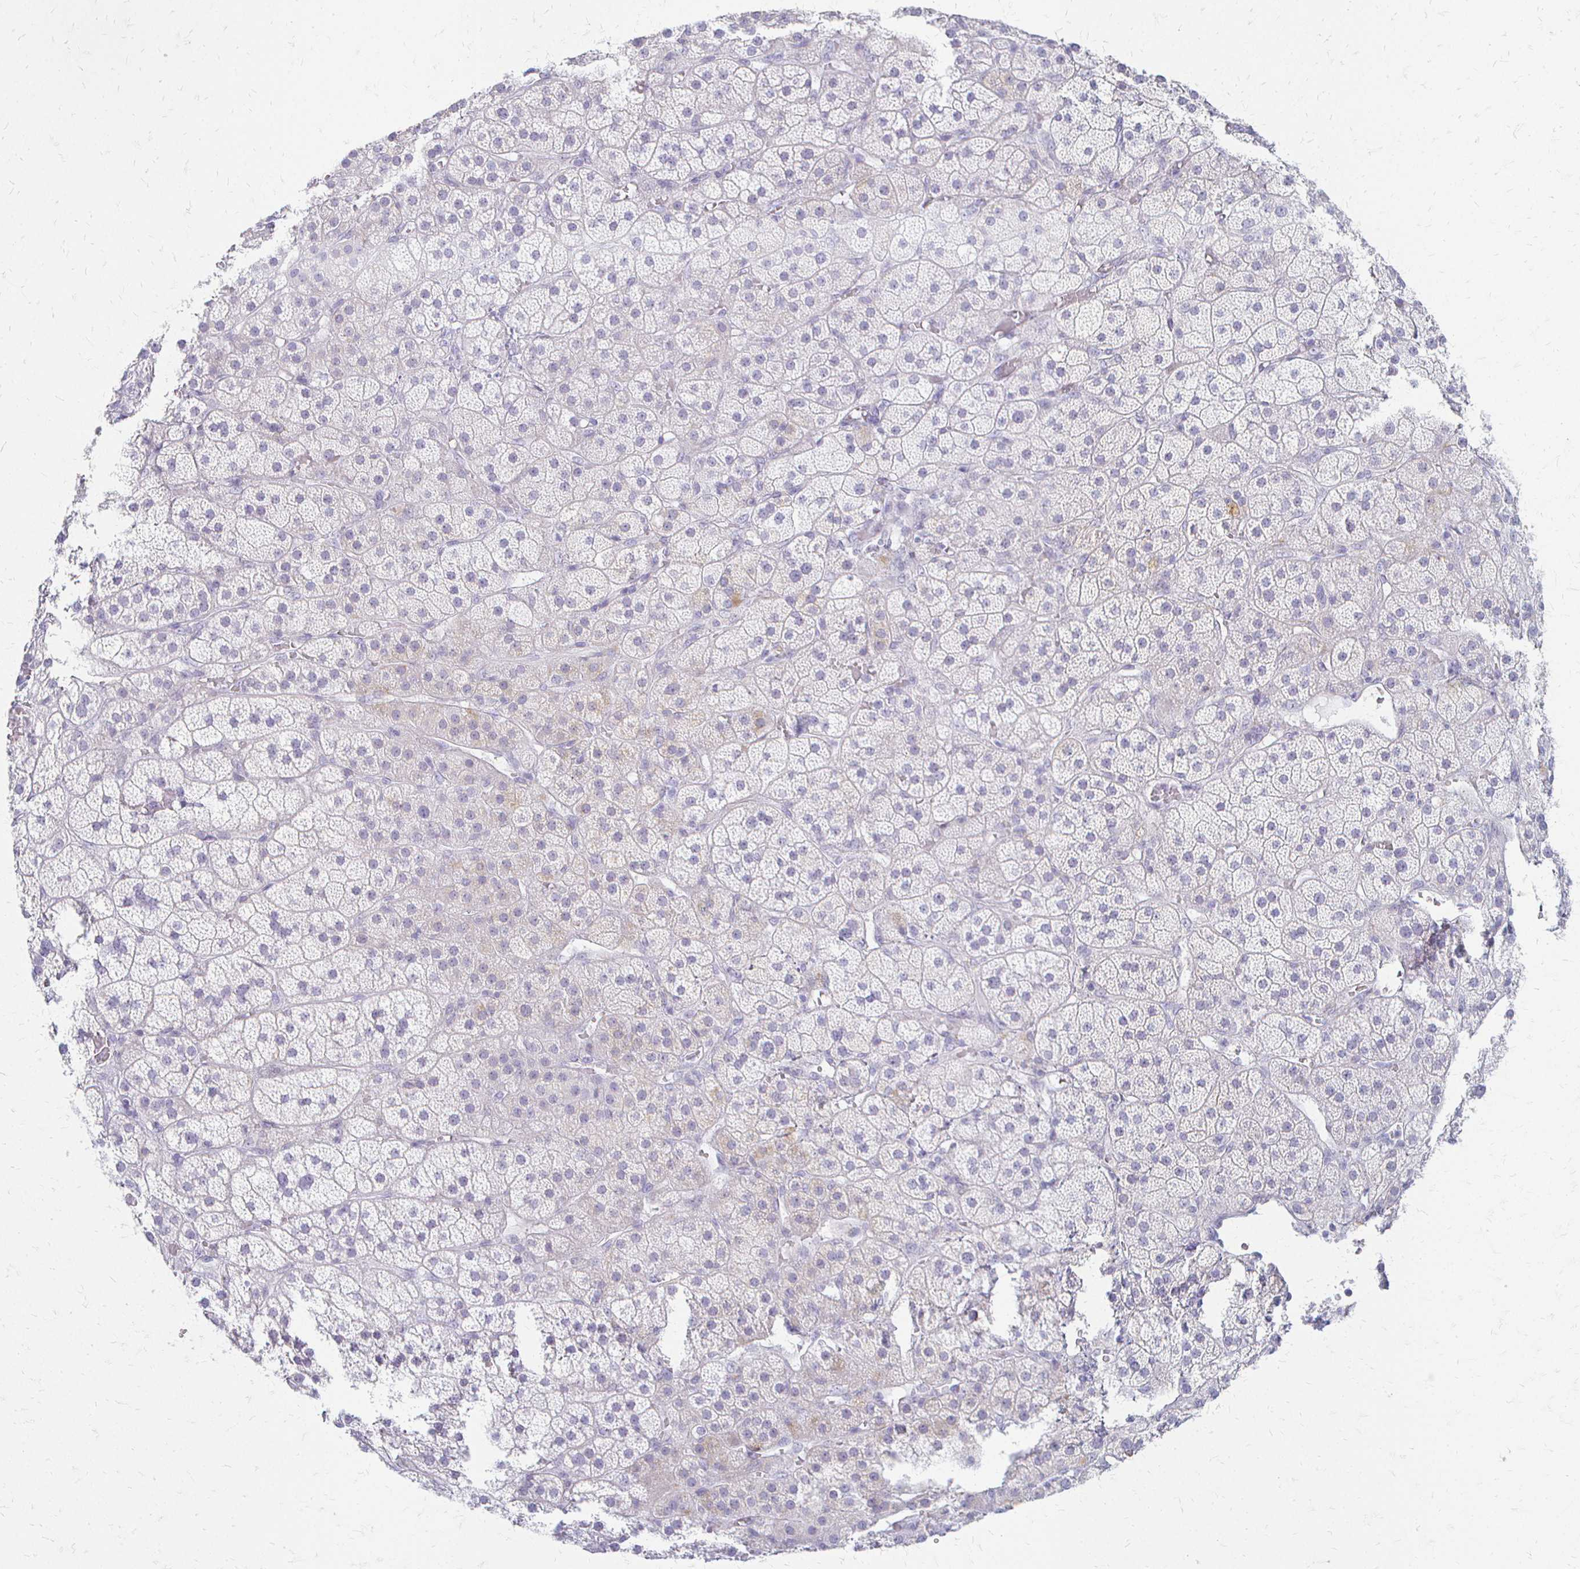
{"staining": {"intensity": "negative", "quantity": "none", "location": "none"}, "tissue": "adrenal gland", "cell_type": "Glandular cells", "image_type": "normal", "snomed": [{"axis": "morphology", "description": "Normal tissue, NOS"}, {"axis": "topography", "description": "Adrenal gland"}], "caption": "An IHC photomicrograph of normal adrenal gland is shown. There is no staining in glandular cells of adrenal gland. Brightfield microscopy of immunohistochemistry stained with DAB (3,3'-diaminobenzidine) (brown) and hematoxylin (blue), captured at high magnification.", "gene": "ACP5", "patient": {"sex": "male", "age": 57}}